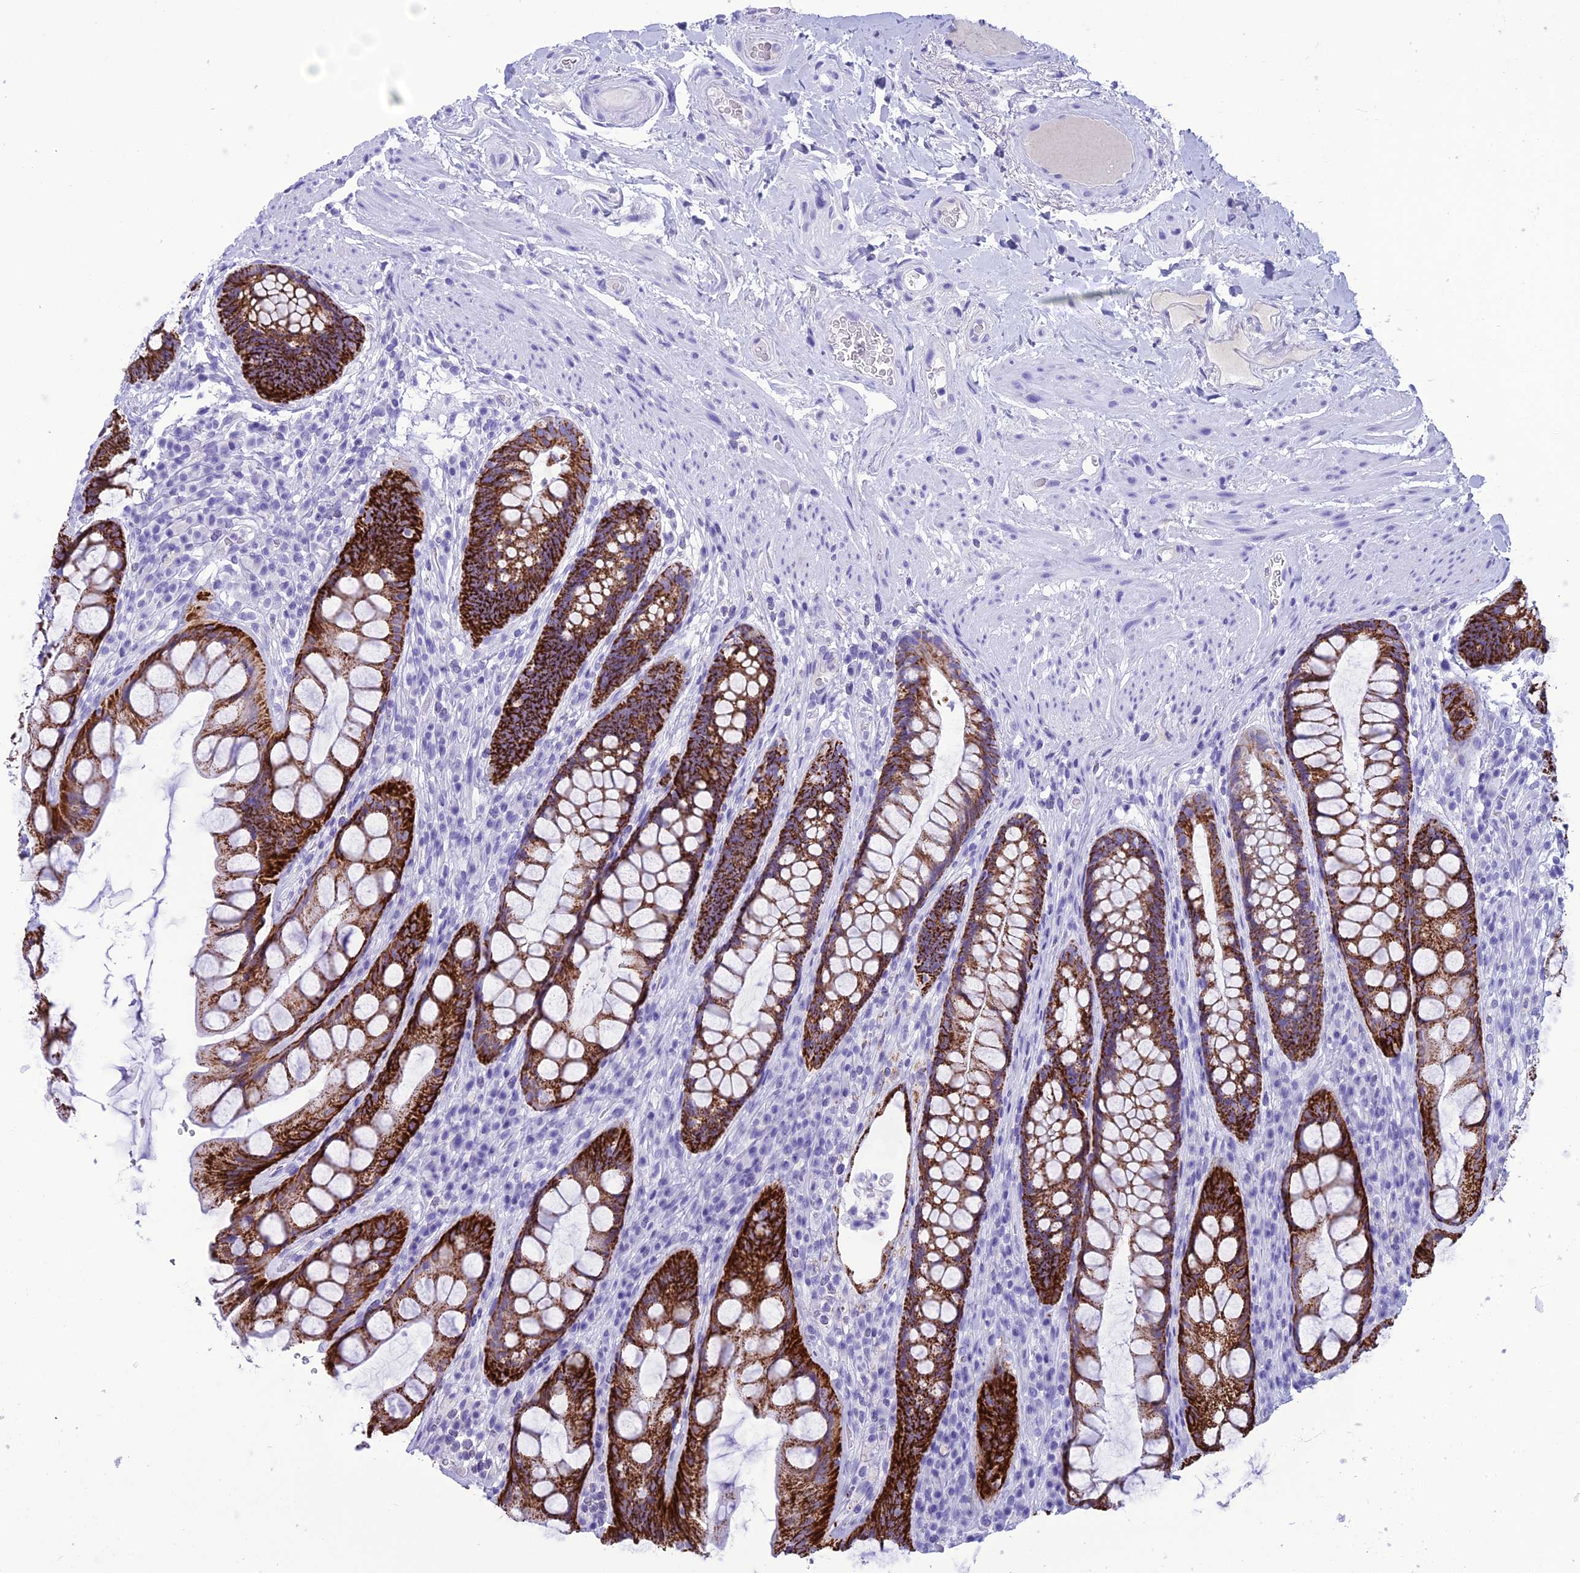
{"staining": {"intensity": "strong", "quantity": ">75%", "location": "cytoplasmic/membranous"}, "tissue": "rectum", "cell_type": "Glandular cells", "image_type": "normal", "snomed": [{"axis": "morphology", "description": "Normal tissue, NOS"}, {"axis": "topography", "description": "Rectum"}], "caption": "High-power microscopy captured an immunohistochemistry micrograph of unremarkable rectum, revealing strong cytoplasmic/membranous positivity in about >75% of glandular cells. (IHC, brightfield microscopy, high magnification).", "gene": "TRAM1L1", "patient": {"sex": "male", "age": 74}}